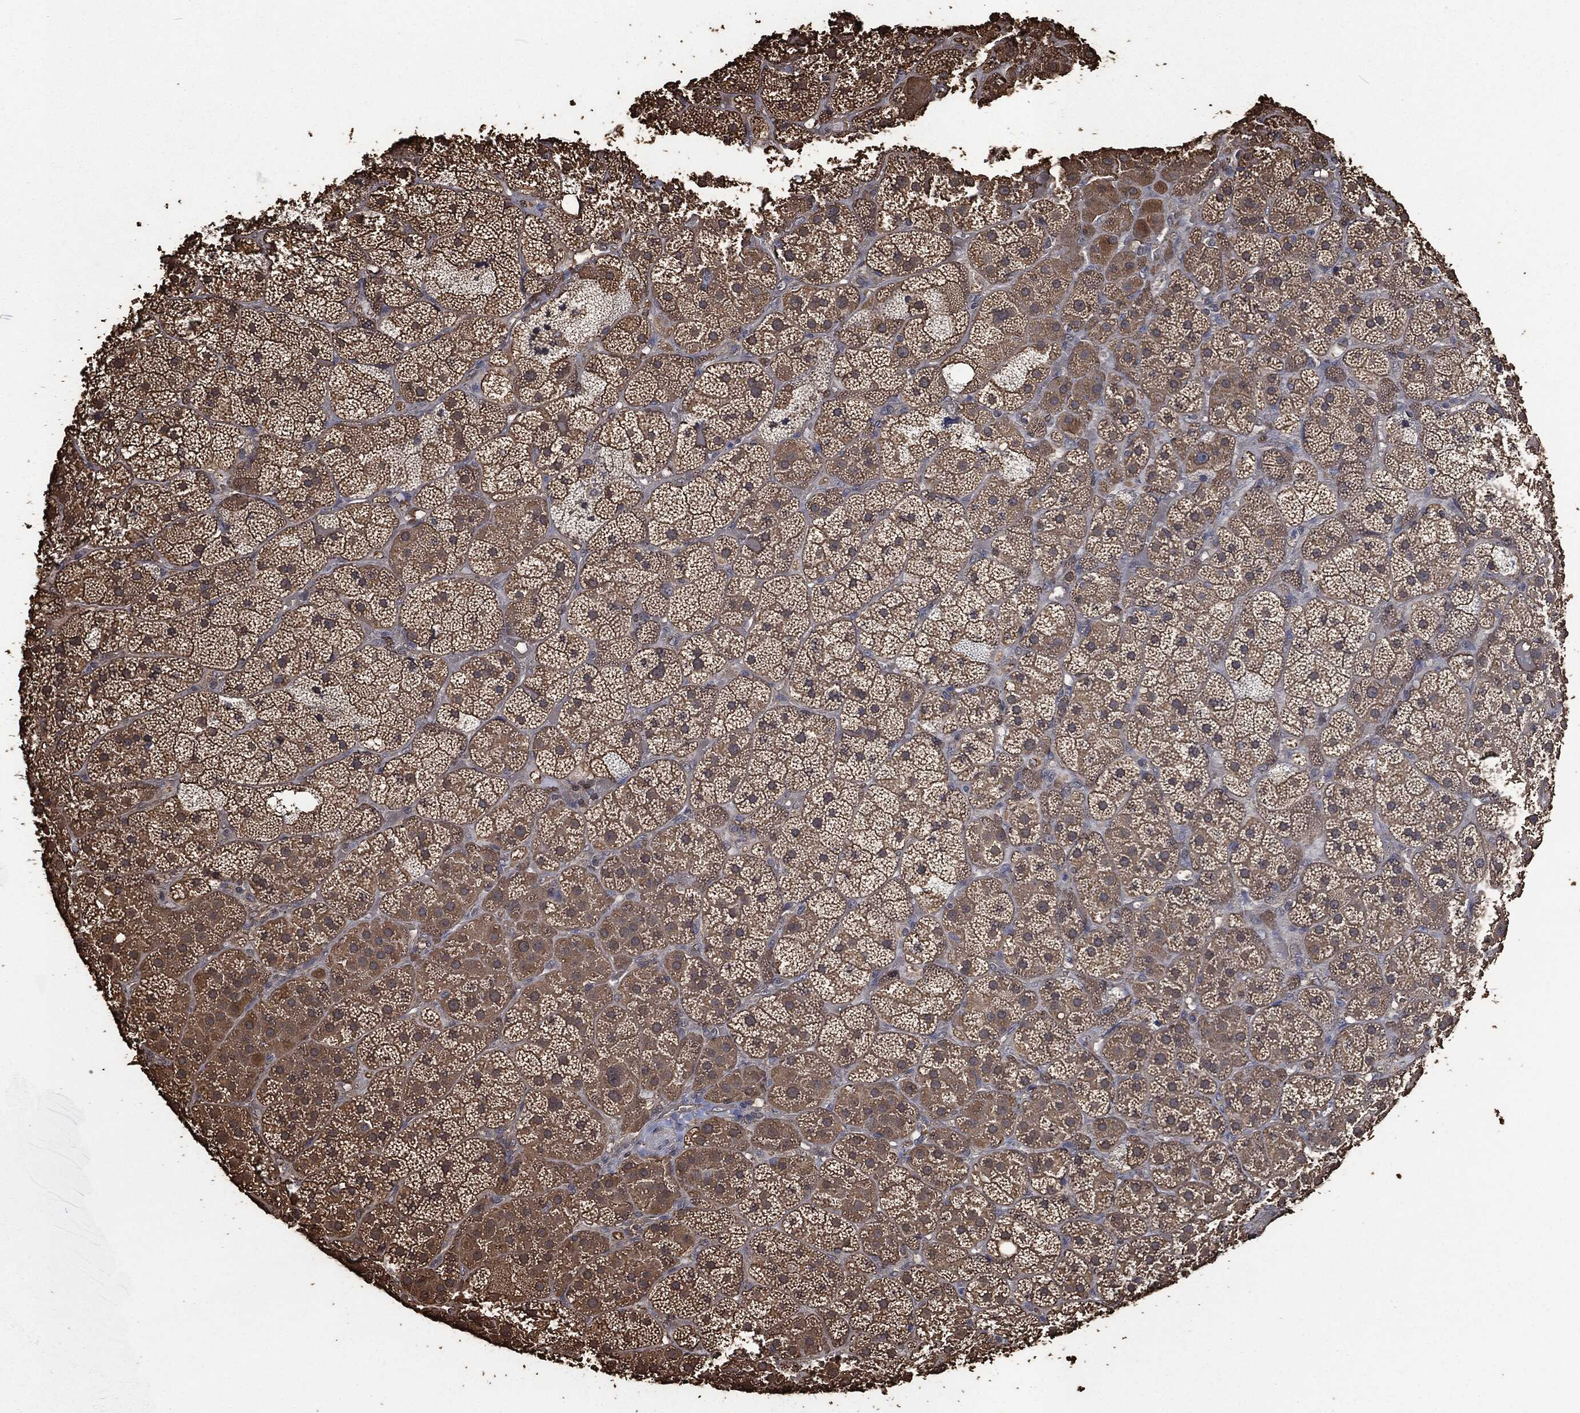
{"staining": {"intensity": "moderate", "quantity": ">75%", "location": "cytoplasmic/membranous"}, "tissue": "adrenal gland", "cell_type": "Glandular cells", "image_type": "normal", "snomed": [{"axis": "morphology", "description": "Normal tissue, NOS"}, {"axis": "topography", "description": "Adrenal gland"}], "caption": "DAB (3,3'-diaminobenzidine) immunohistochemical staining of normal human adrenal gland exhibits moderate cytoplasmic/membranous protein staining in approximately >75% of glandular cells.", "gene": "PRDX4", "patient": {"sex": "male", "age": 57}}